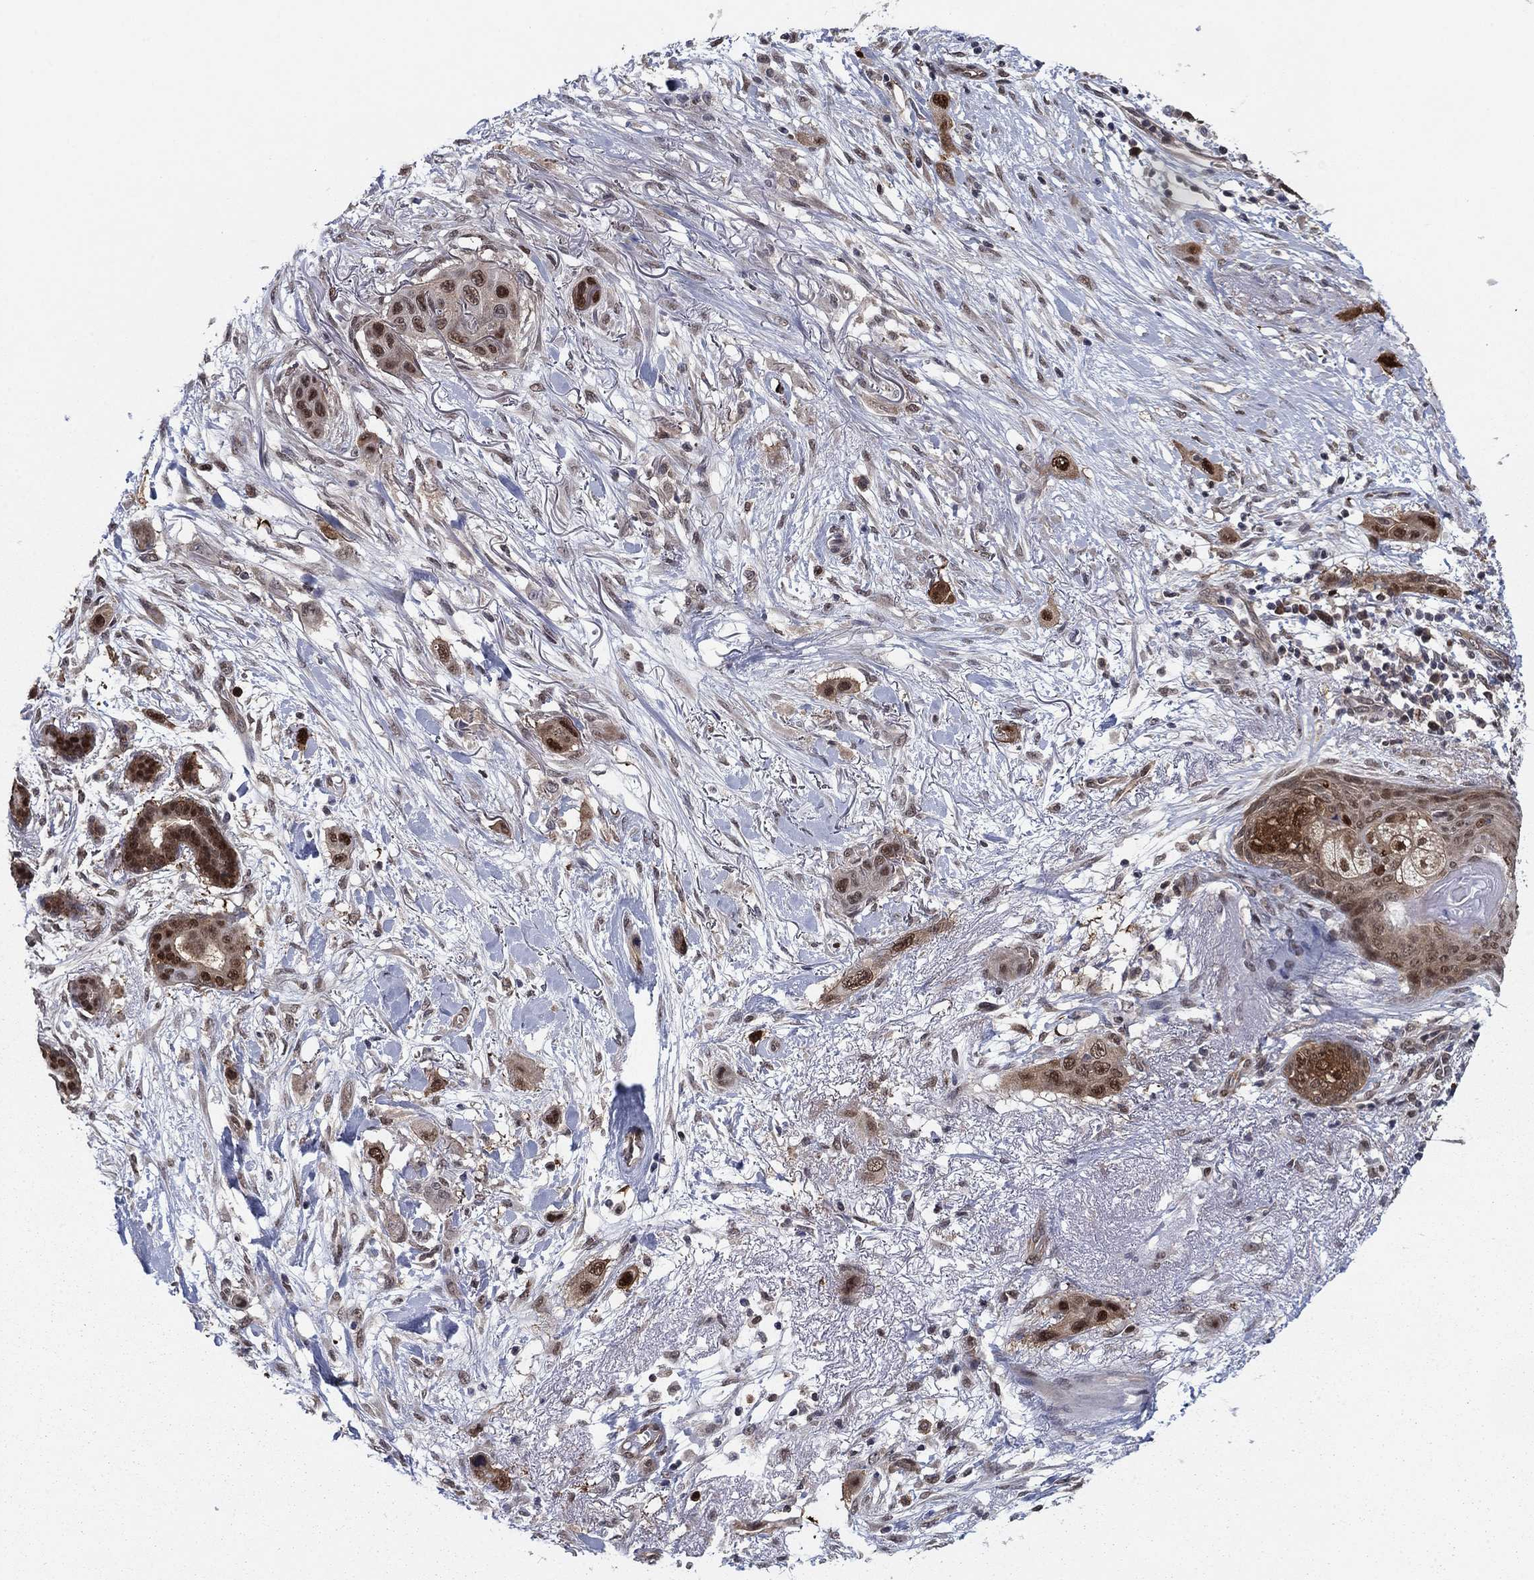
{"staining": {"intensity": "moderate", "quantity": ">75%", "location": "cytoplasmic/membranous,nuclear"}, "tissue": "skin cancer", "cell_type": "Tumor cells", "image_type": "cancer", "snomed": [{"axis": "morphology", "description": "Squamous cell carcinoma, NOS"}, {"axis": "topography", "description": "Skin"}], "caption": "Protein staining of skin cancer tissue exhibits moderate cytoplasmic/membranous and nuclear staining in about >75% of tumor cells.", "gene": "FKBP4", "patient": {"sex": "male", "age": 79}}